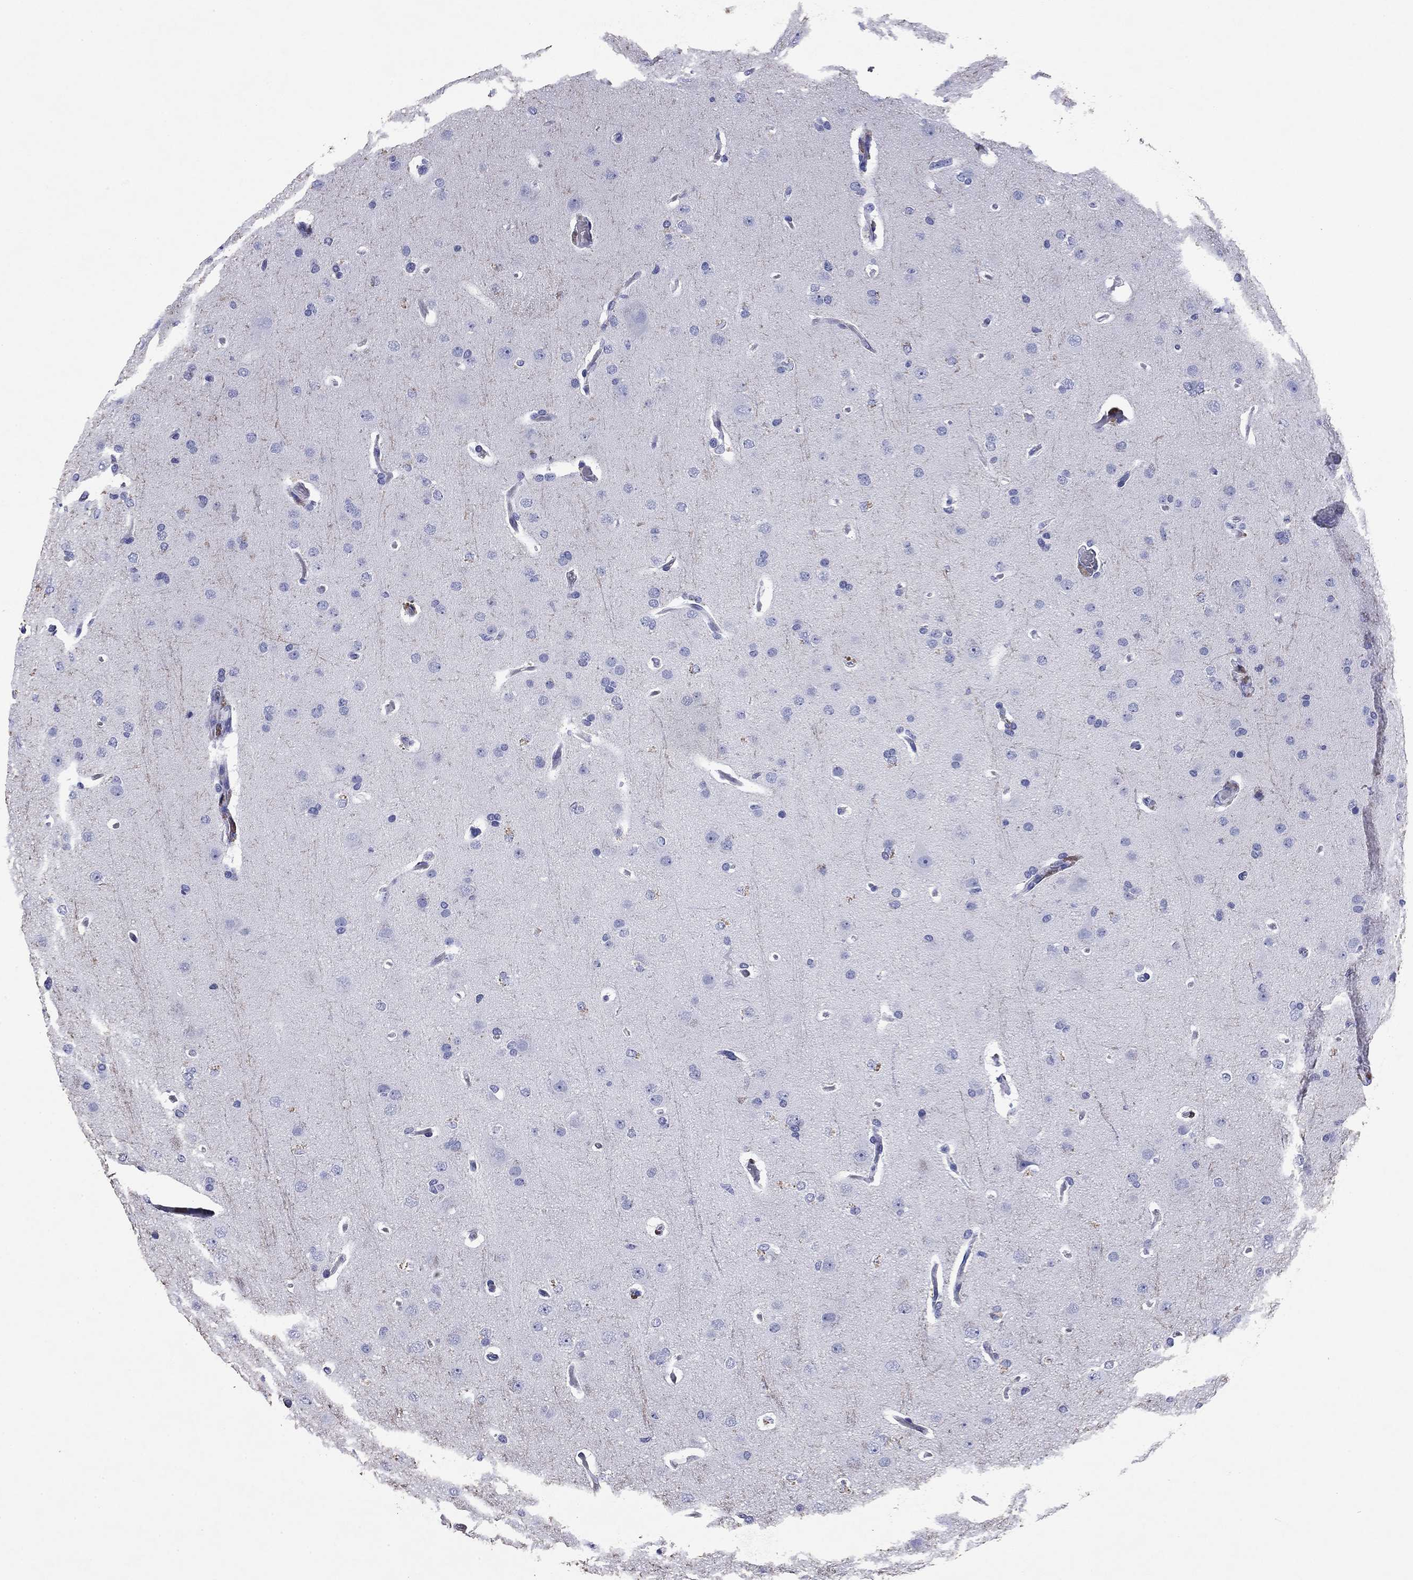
{"staining": {"intensity": "negative", "quantity": "none", "location": "none"}, "tissue": "glioma", "cell_type": "Tumor cells", "image_type": "cancer", "snomed": [{"axis": "morphology", "description": "Glioma, malignant, Low grade"}, {"axis": "topography", "description": "Brain"}], "caption": "Malignant glioma (low-grade) was stained to show a protein in brown. There is no significant positivity in tumor cells. Nuclei are stained in blue.", "gene": "GZMK", "patient": {"sex": "male", "age": 41}}